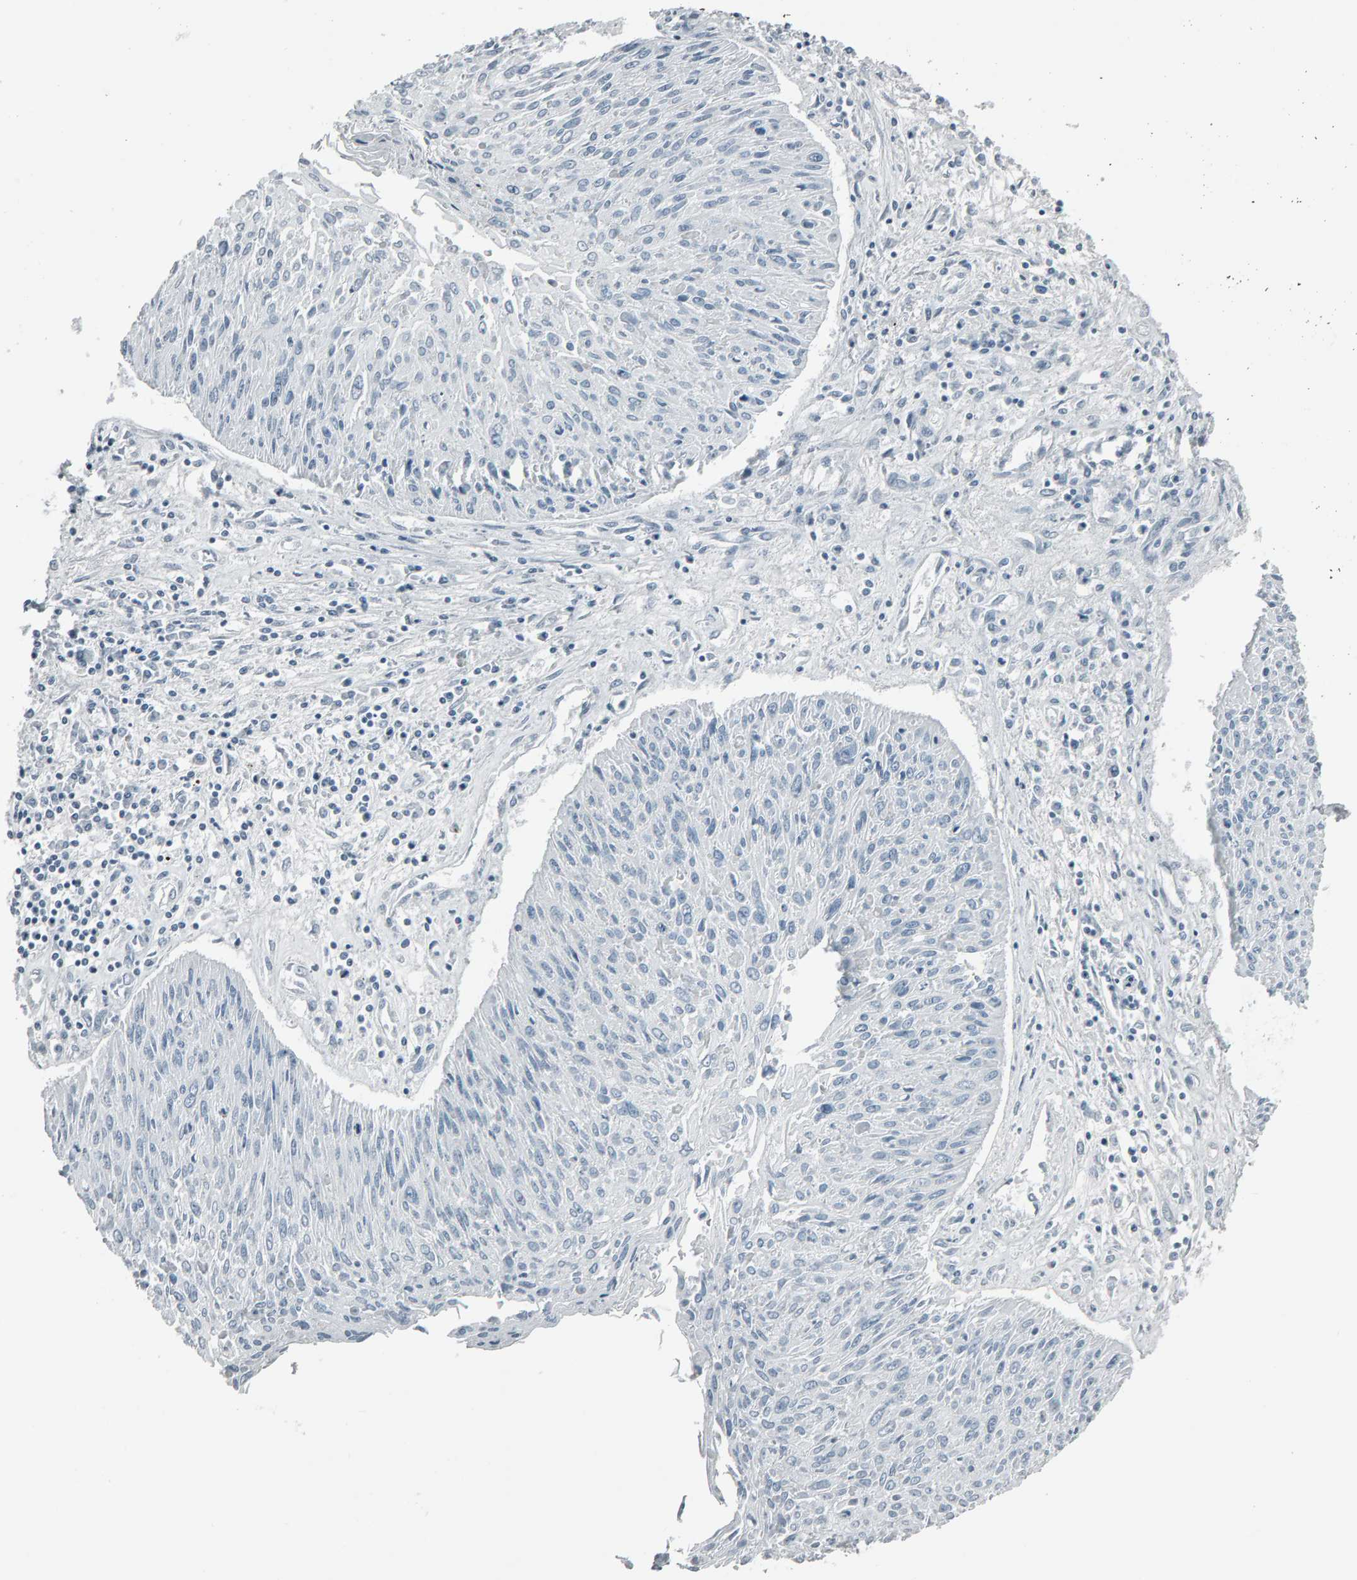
{"staining": {"intensity": "negative", "quantity": "none", "location": "none"}, "tissue": "cervical cancer", "cell_type": "Tumor cells", "image_type": "cancer", "snomed": [{"axis": "morphology", "description": "Squamous cell carcinoma, NOS"}, {"axis": "topography", "description": "Cervix"}], "caption": "DAB (3,3'-diaminobenzidine) immunohistochemical staining of human squamous cell carcinoma (cervical) displays no significant staining in tumor cells. (Stains: DAB immunohistochemistry with hematoxylin counter stain, Microscopy: brightfield microscopy at high magnification).", "gene": "PYY", "patient": {"sex": "female", "age": 51}}